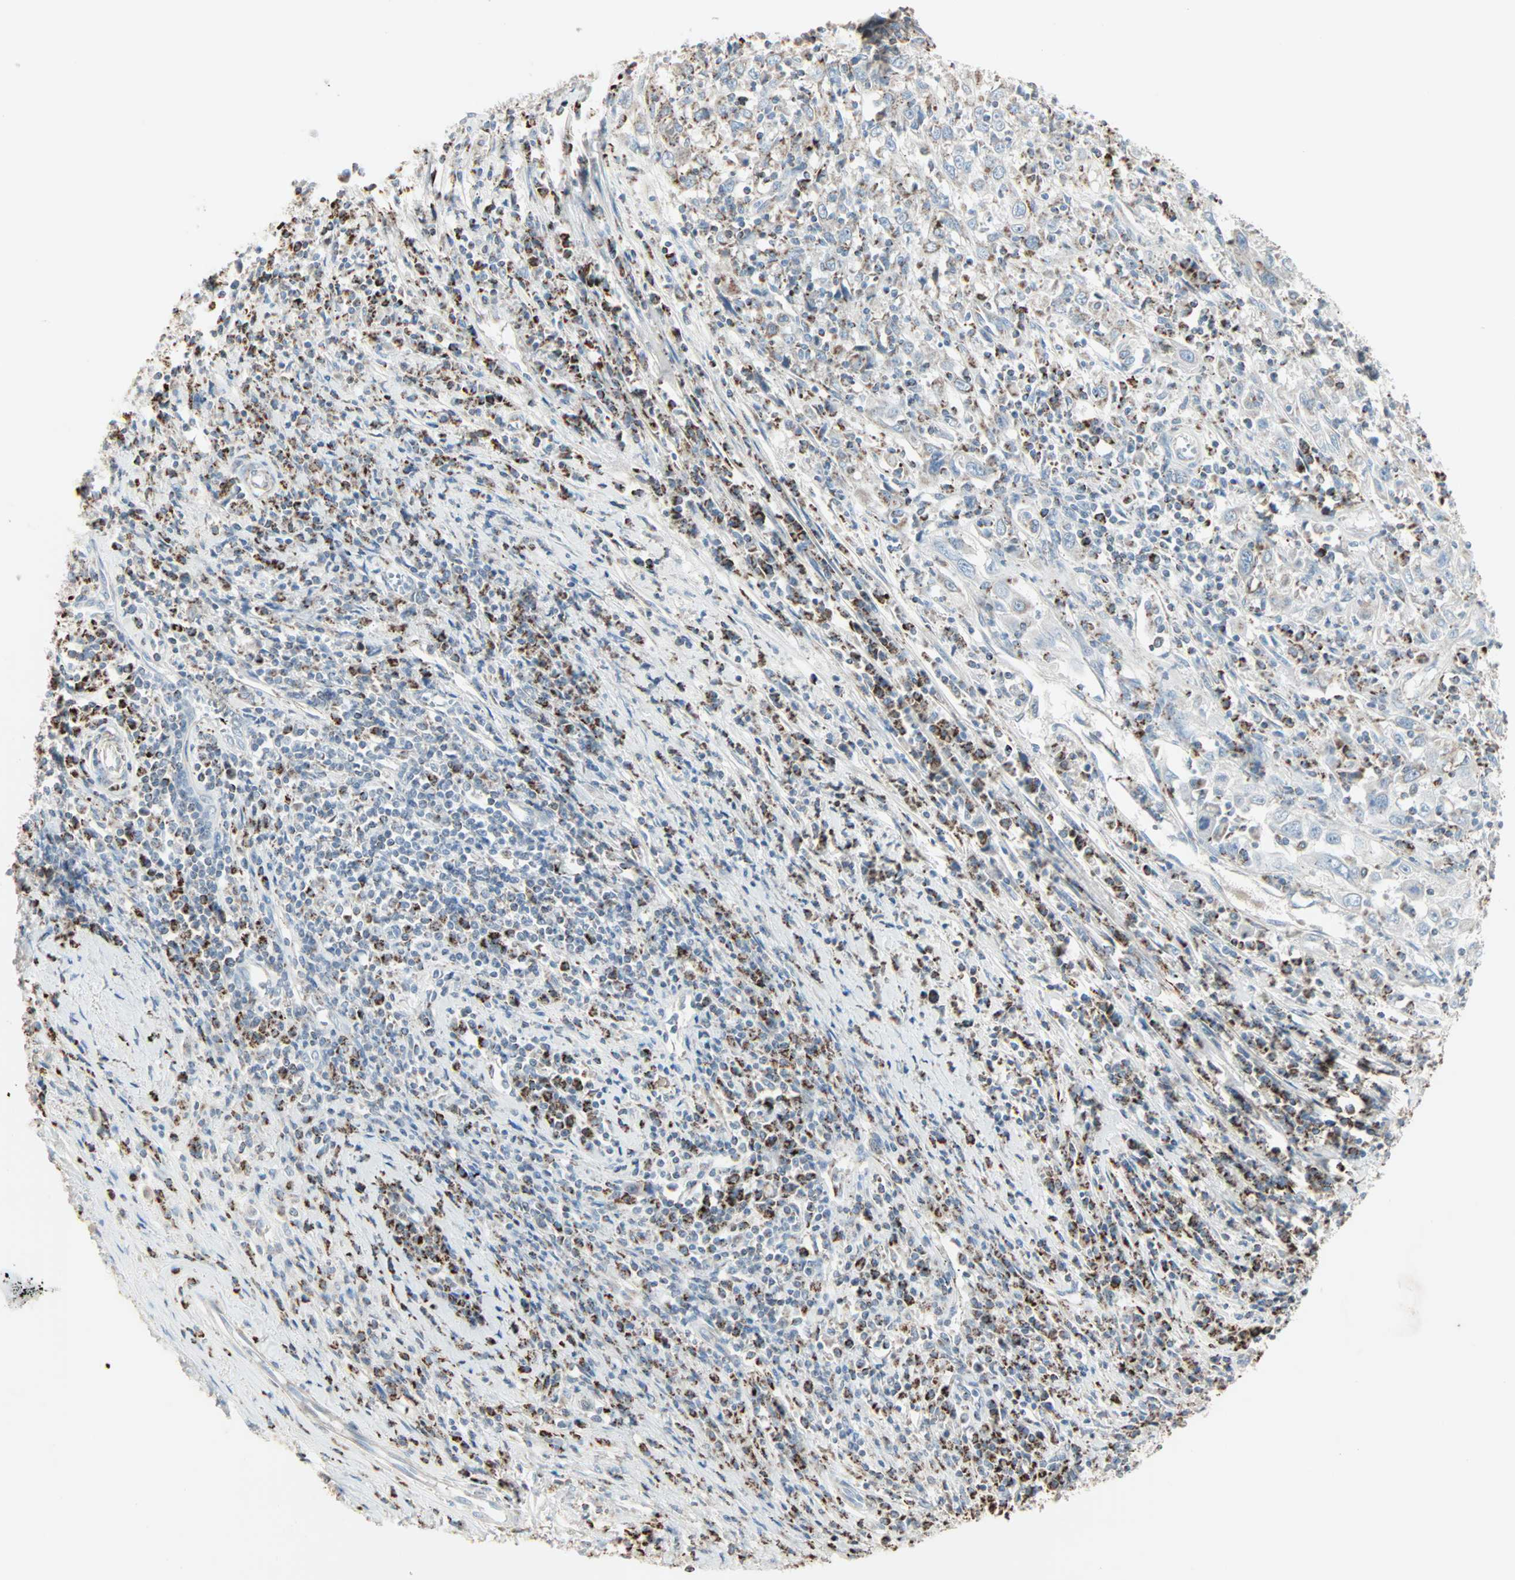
{"staining": {"intensity": "moderate", "quantity": "25%-75%", "location": "cytoplasmic/membranous"}, "tissue": "cervical cancer", "cell_type": "Tumor cells", "image_type": "cancer", "snomed": [{"axis": "morphology", "description": "Squamous cell carcinoma, NOS"}, {"axis": "topography", "description": "Cervix"}], "caption": "Tumor cells display moderate cytoplasmic/membranous positivity in about 25%-75% of cells in squamous cell carcinoma (cervical).", "gene": "IDH2", "patient": {"sex": "female", "age": 46}}